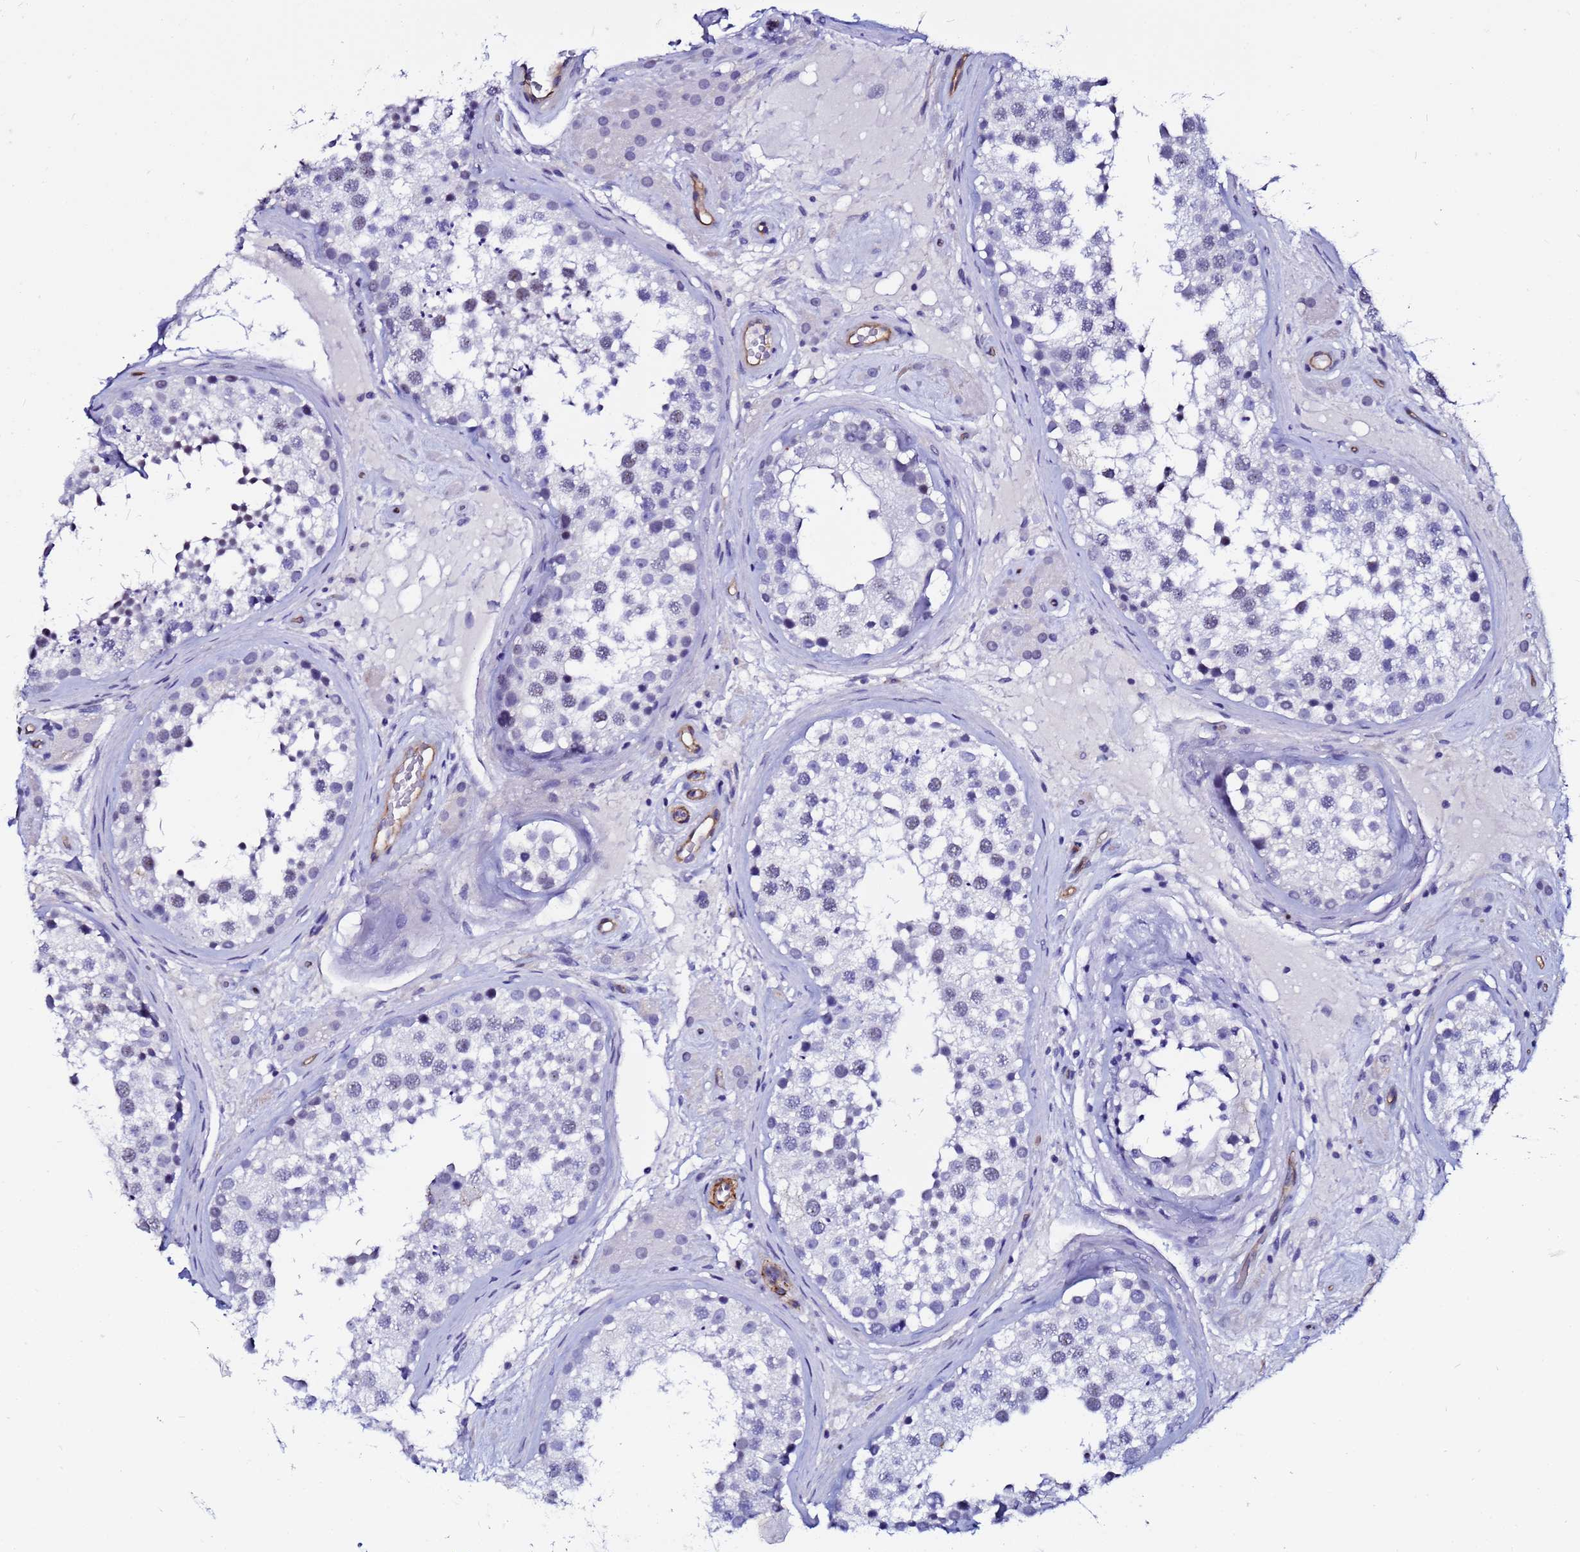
{"staining": {"intensity": "weak", "quantity": "<25%", "location": "nuclear"}, "tissue": "testis", "cell_type": "Cells in seminiferous ducts", "image_type": "normal", "snomed": [{"axis": "morphology", "description": "Normal tissue, NOS"}, {"axis": "topography", "description": "Testis"}], "caption": "IHC image of normal testis: testis stained with DAB demonstrates no significant protein staining in cells in seminiferous ducts.", "gene": "DEFB104A", "patient": {"sex": "male", "age": 46}}